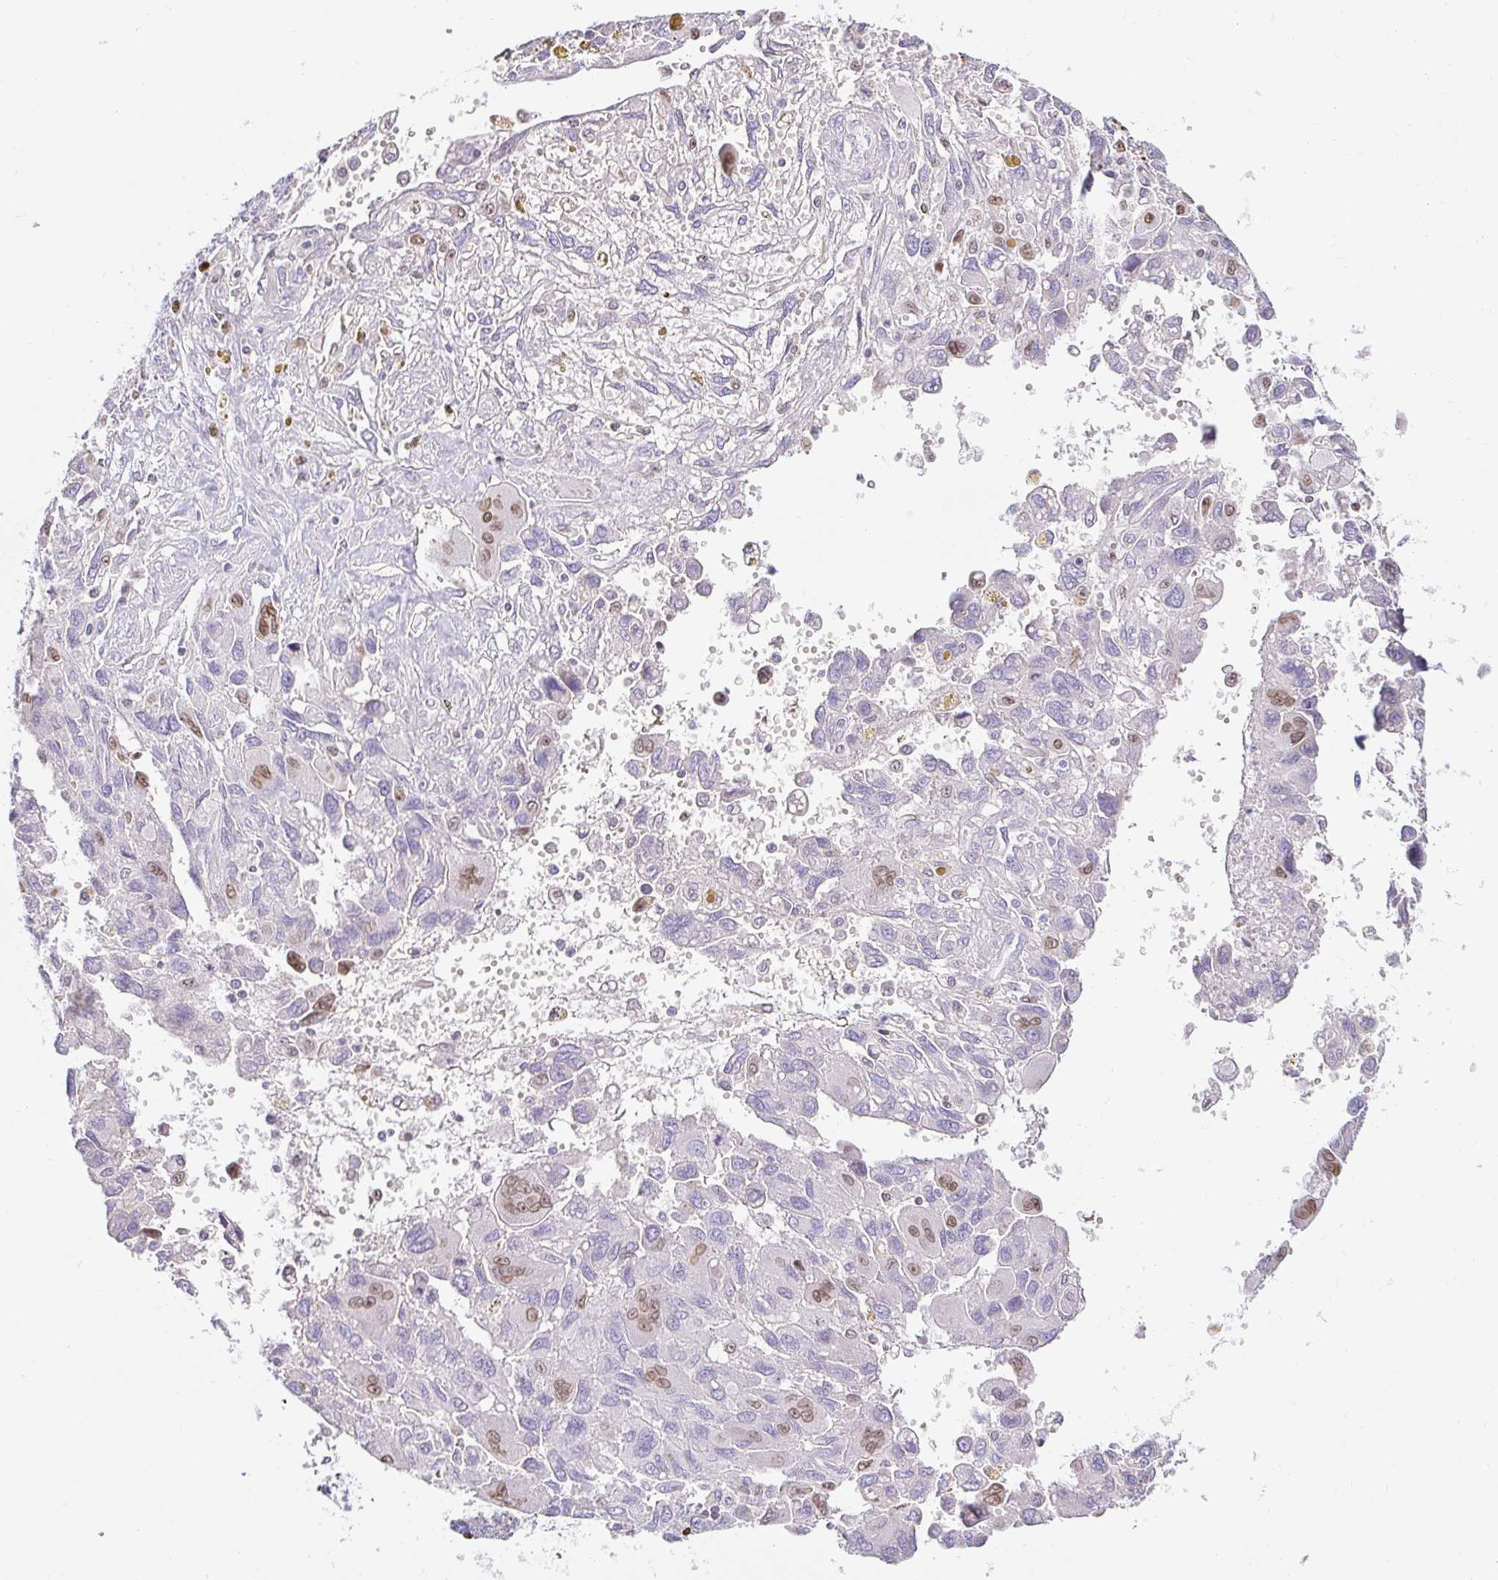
{"staining": {"intensity": "moderate", "quantity": "<25%", "location": "nuclear"}, "tissue": "pancreatic cancer", "cell_type": "Tumor cells", "image_type": "cancer", "snomed": [{"axis": "morphology", "description": "Adenocarcinoma, NOS"}, {"axis": "topography", "description": "Pancreas"}], "caption": "Immunohistochemical staining of pancreatic cancer (adenocarcinoma) exhibits low levels of moderate nuclear positivity in approximately <25% of tumor cells. (Stains: DAB (3,3'-diaminobenzidine) in brown, nuclei in blue, Microscopy: brightfield microscopy at high magnification).", "gene": "CAPSL", "patient": {"sex": "female", "age": 47}}